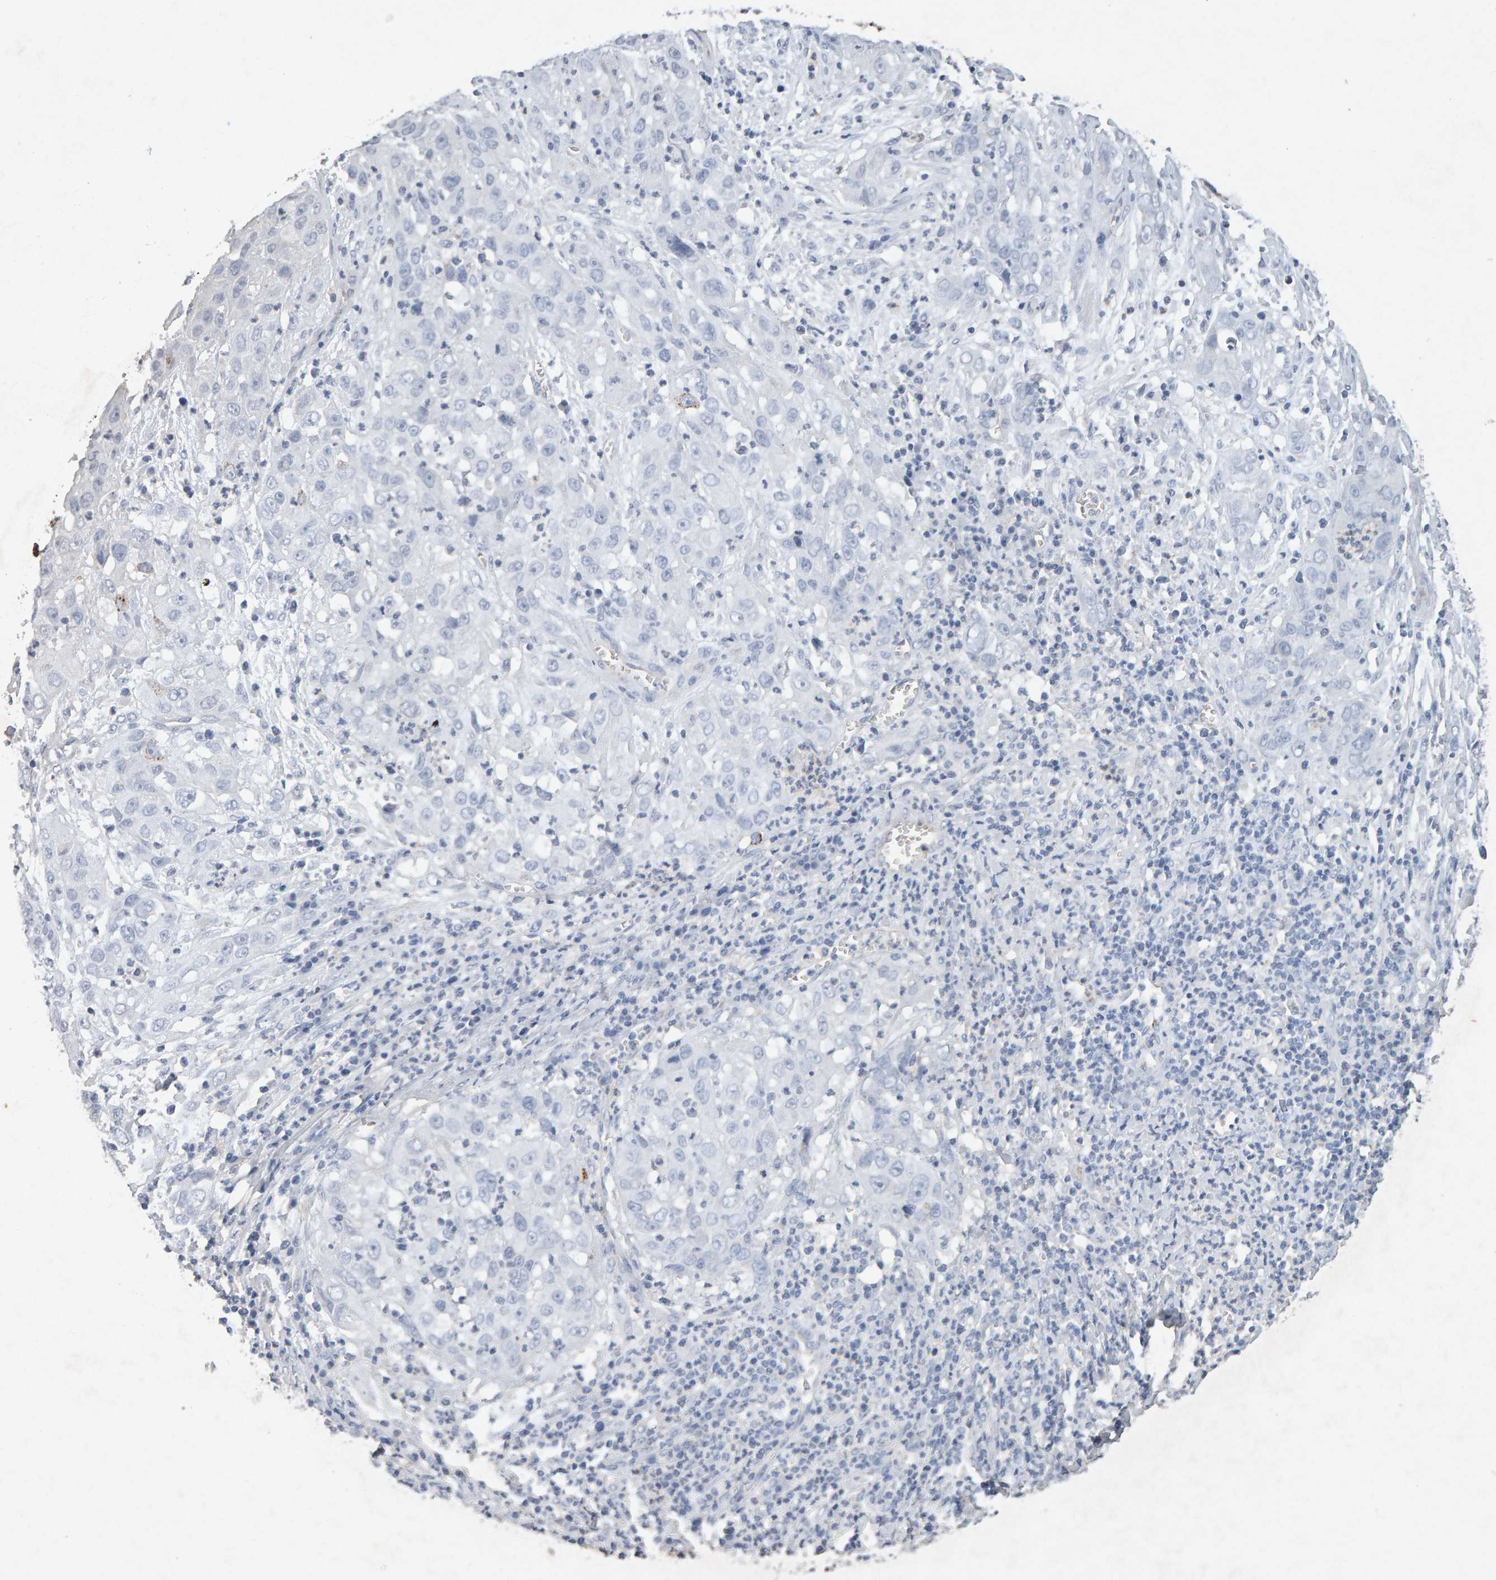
{"staining": {"intensity": "negative", "quantity": "none", "location": "none"}, "tissue": "cervical cancer", "cell_type": "Tumor cells", "image_type": "cancer", "snomed": [{"axis": "morphology", "description": "Squamous cell carcinoma, NOS"}, {"axis": "topography", "description": "Cervix"}], "caption": "A high-resolution photomicrograph shows immunohistochemistry staining of cervical cancer, which reveals no significant staining in tumor cells.", "gene": "PTPRM", "patient": {"sex": "female", "age": 32}}